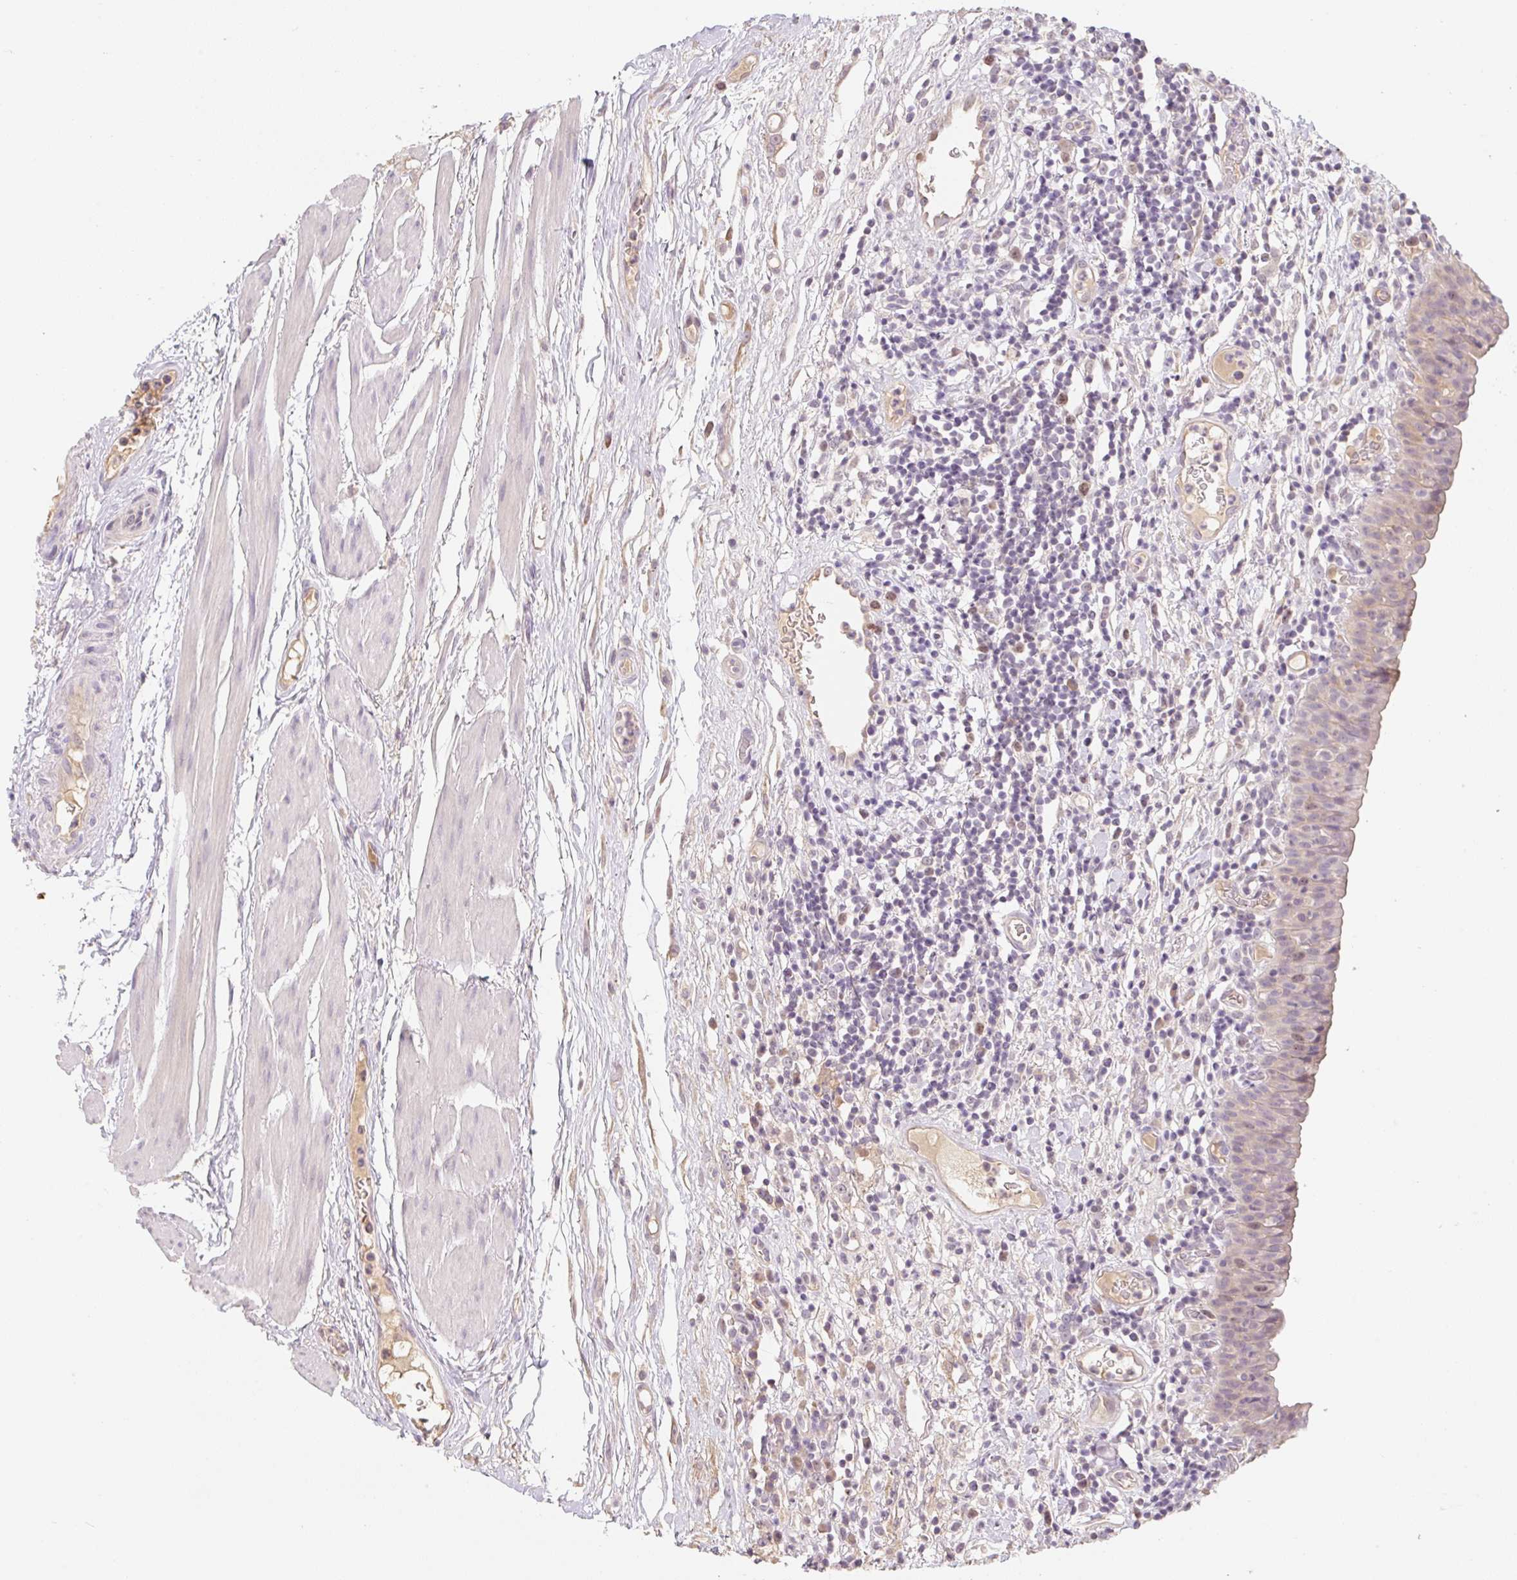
{"staining": {"intensity": "moderate", "quantity": "25%-75%", "location": "nuclear"}, "tissue": "urinary bladder", "cell_type": "Urothelial cells", "image_type": "normal", "snomed": [{"axis": "morphology", "description": "Normal tissue, NOS"}, {"axis": "morphology", "description": "Inflammation, NOS"}, {"axis": "topography", "description": "Urinary bladder"}], "caption": "DAB (3,3'-diaminobenzidine) immunohistochemical staining of normal human urinary bladder exhibits moderate nuclear protein staining in about 25%-75% of urothelial cells. (DAB = brown stain, brightfield microscopy at high magnification).", "gene": "MIA2", "patient": {"sex": "male", "age": 57}}